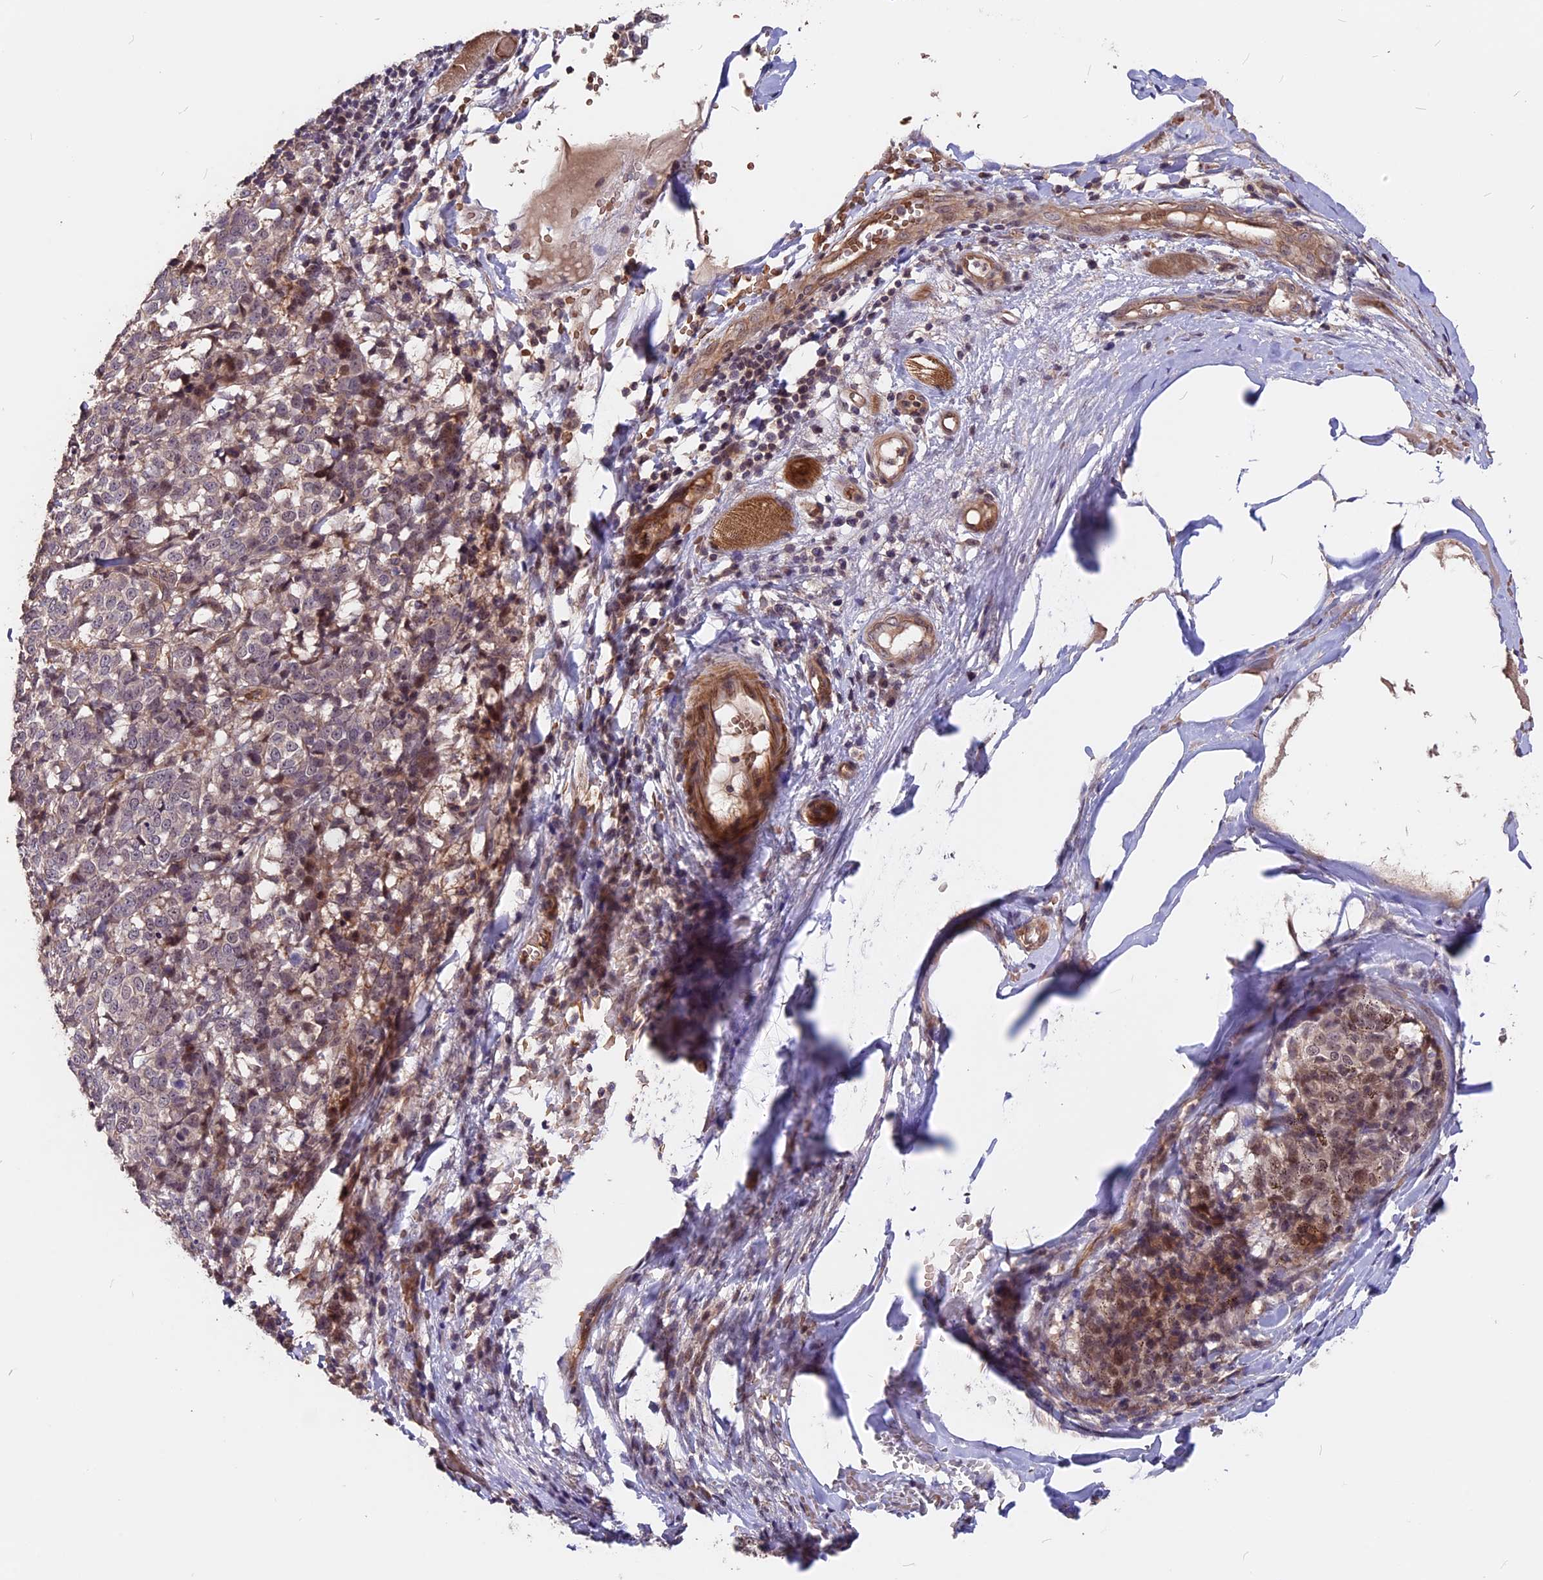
{"staining": {"intensity": "weak", "quantity": "<25%", "location": "cytoplasmic/membranous"}, "tissue": "melanoma", "cell_type": "Tumor cells", "image_type": "cancer", "snomed": [{"axis": "morphology", "description": "Malignant melanoma, NOS"}, {"axis": "topography", "description": "Skin"}], "caption": "IHC image of neoplastic tissue: malignant melanoma stained with DAB demonstrates no significant protein positivity in tumor cells.", "gene": "ZC3H10", "patient": {"sex": "female", "age": 72}}